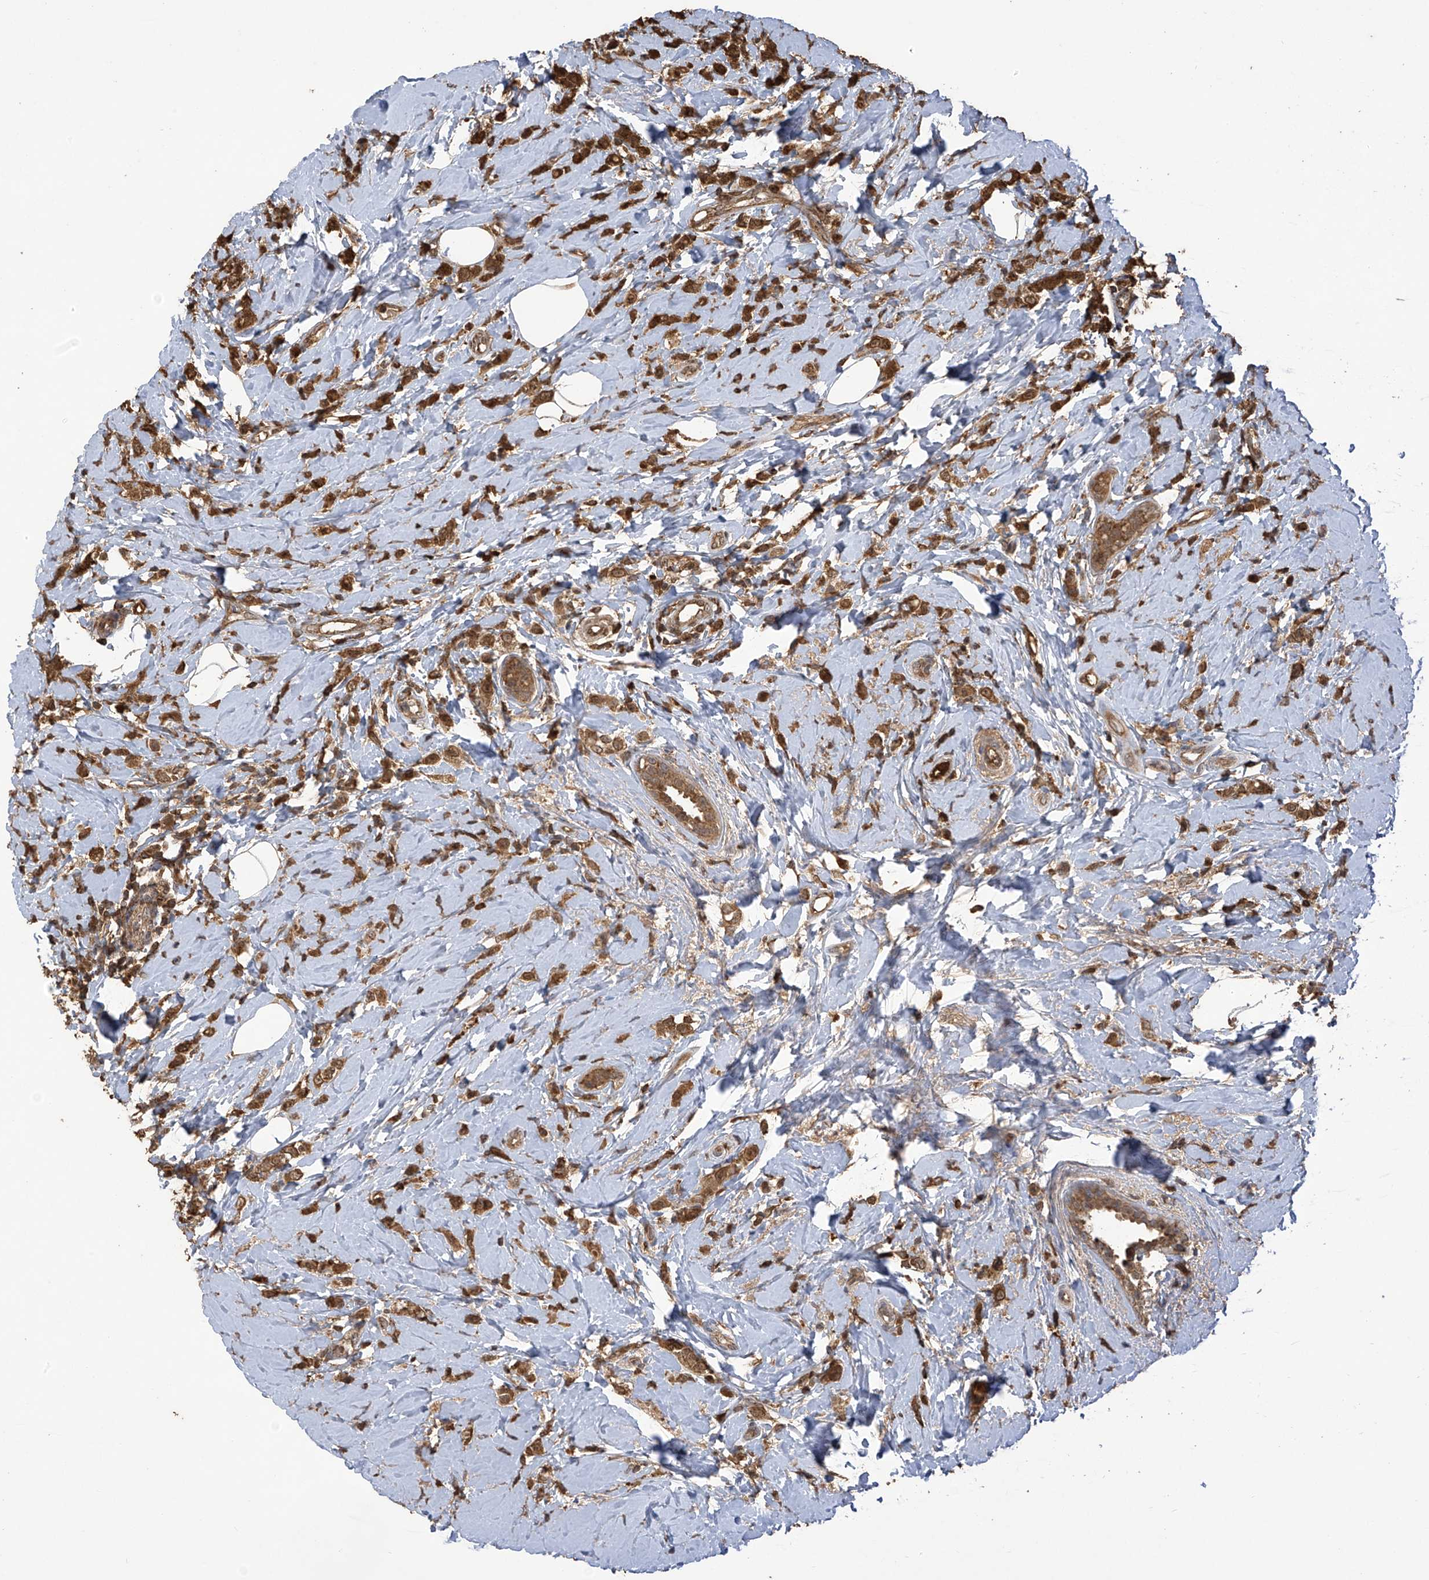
{"staining": {"intensity": "moderate", "quantity": ">75%", "location": "cytoplasmic/membranous,nuclear"}, "tissue": "breast cancer", "cell_type": "Tumor cells", "image_type": "cancer", "snomed": [{"axis": "morphology", "description": "Lobular carcinoma"}, {"axis": "topography", "description": "Breast"}], "caption": "Brown immunohistochemical staining in breast cancer exhibits moderate cytoplasmic/membranous and nuclear expression in approximately >75% of tumor cells.", "gene": "PNPT1", "patient": {"sex": "female", "age": 47}}